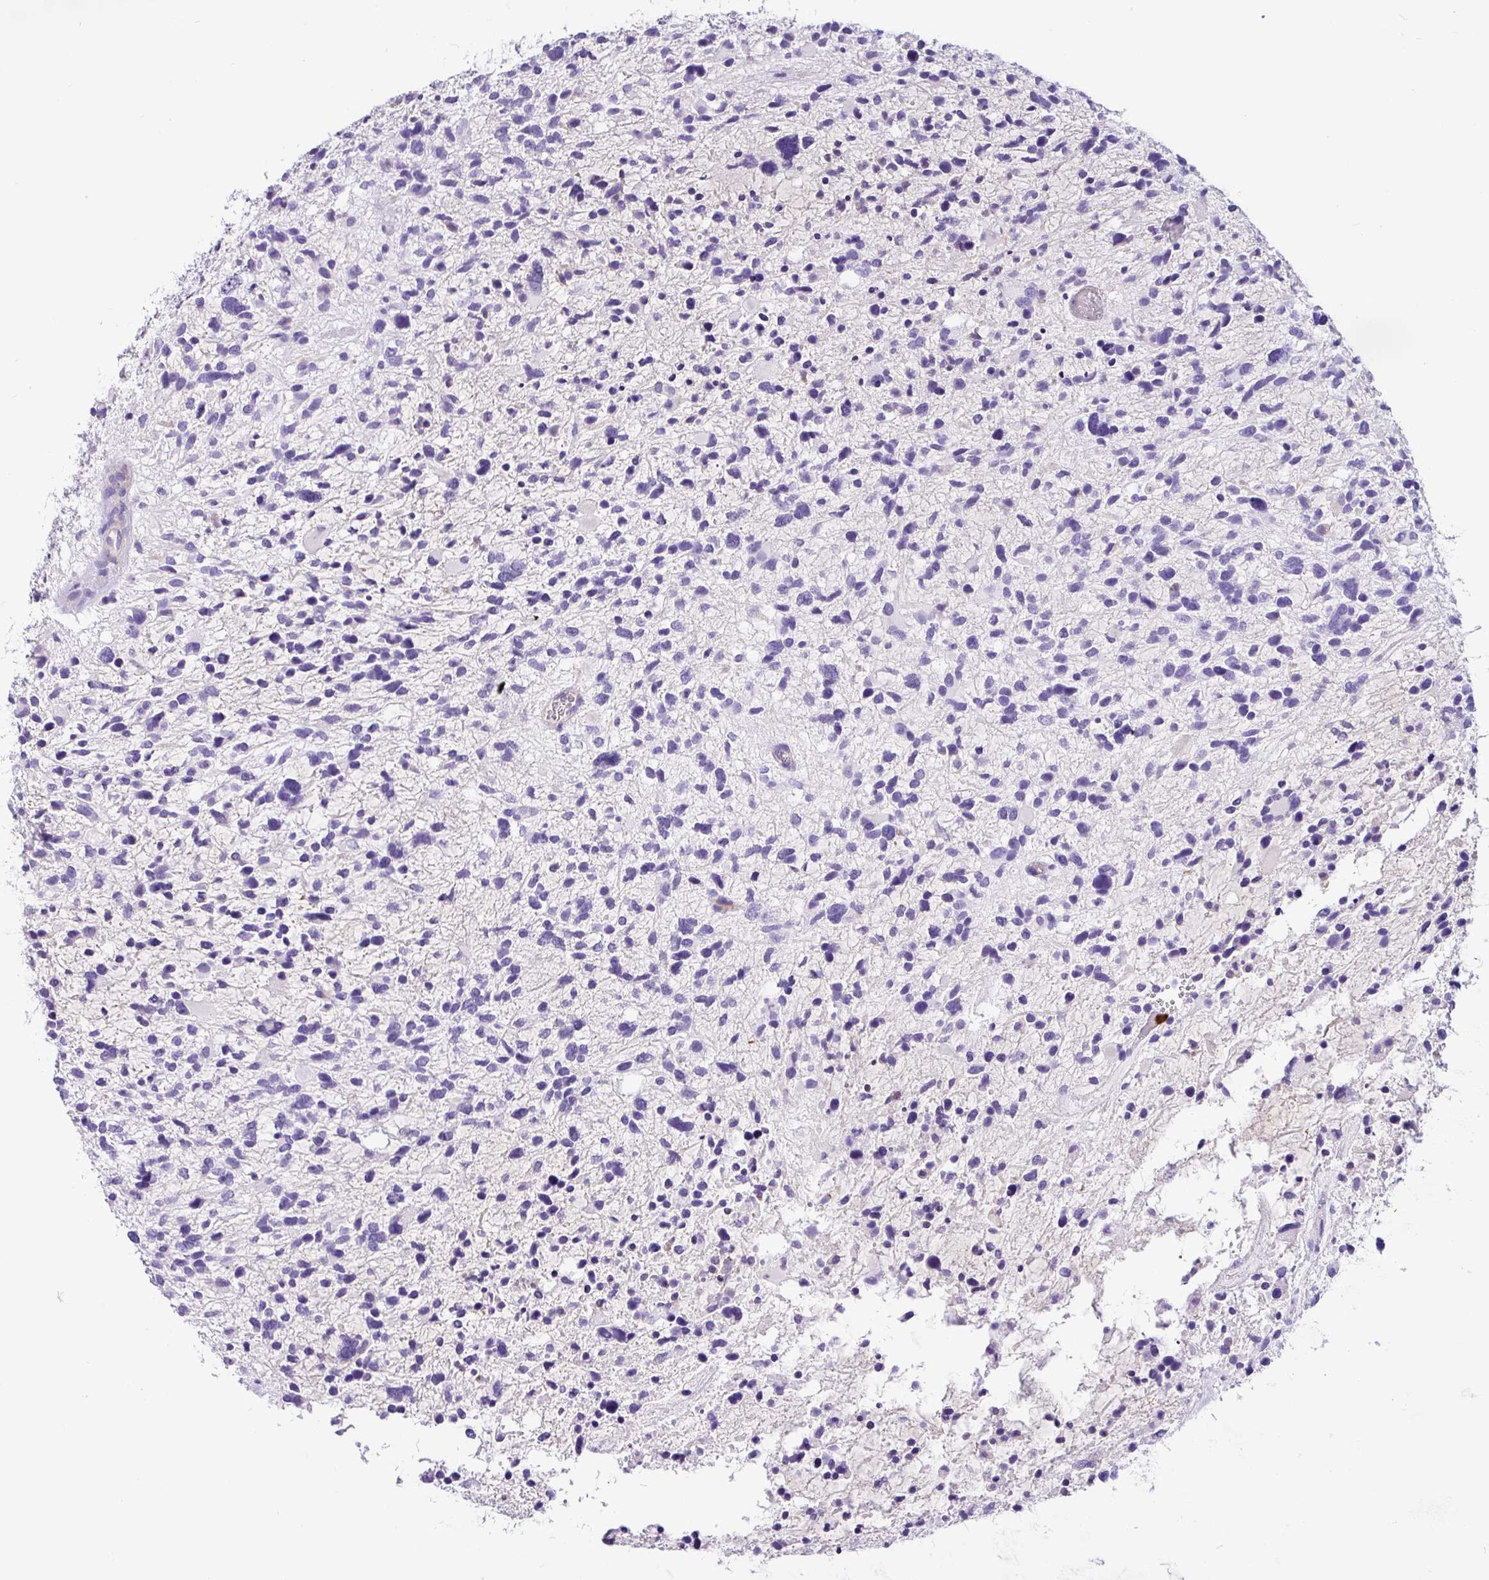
{"staining": {"intensity": "negative", "quantity": "none", "location": "none"}, "tissue": "glioma", "cell_type": "Tumor cells", "image_type": "cancer", "snomed": [{"axis": "morphology", "description": "Glioma, malignant, High grade"}, {"axis": "topography", "description": "Brain"}], "caption": "A photomicrograph of malignant high-grade glioma stained for a protein exhibits no brown staining in tumor cells.", "gene": "SH2D3C", "patient": {"sex": "female", "age": 11}}